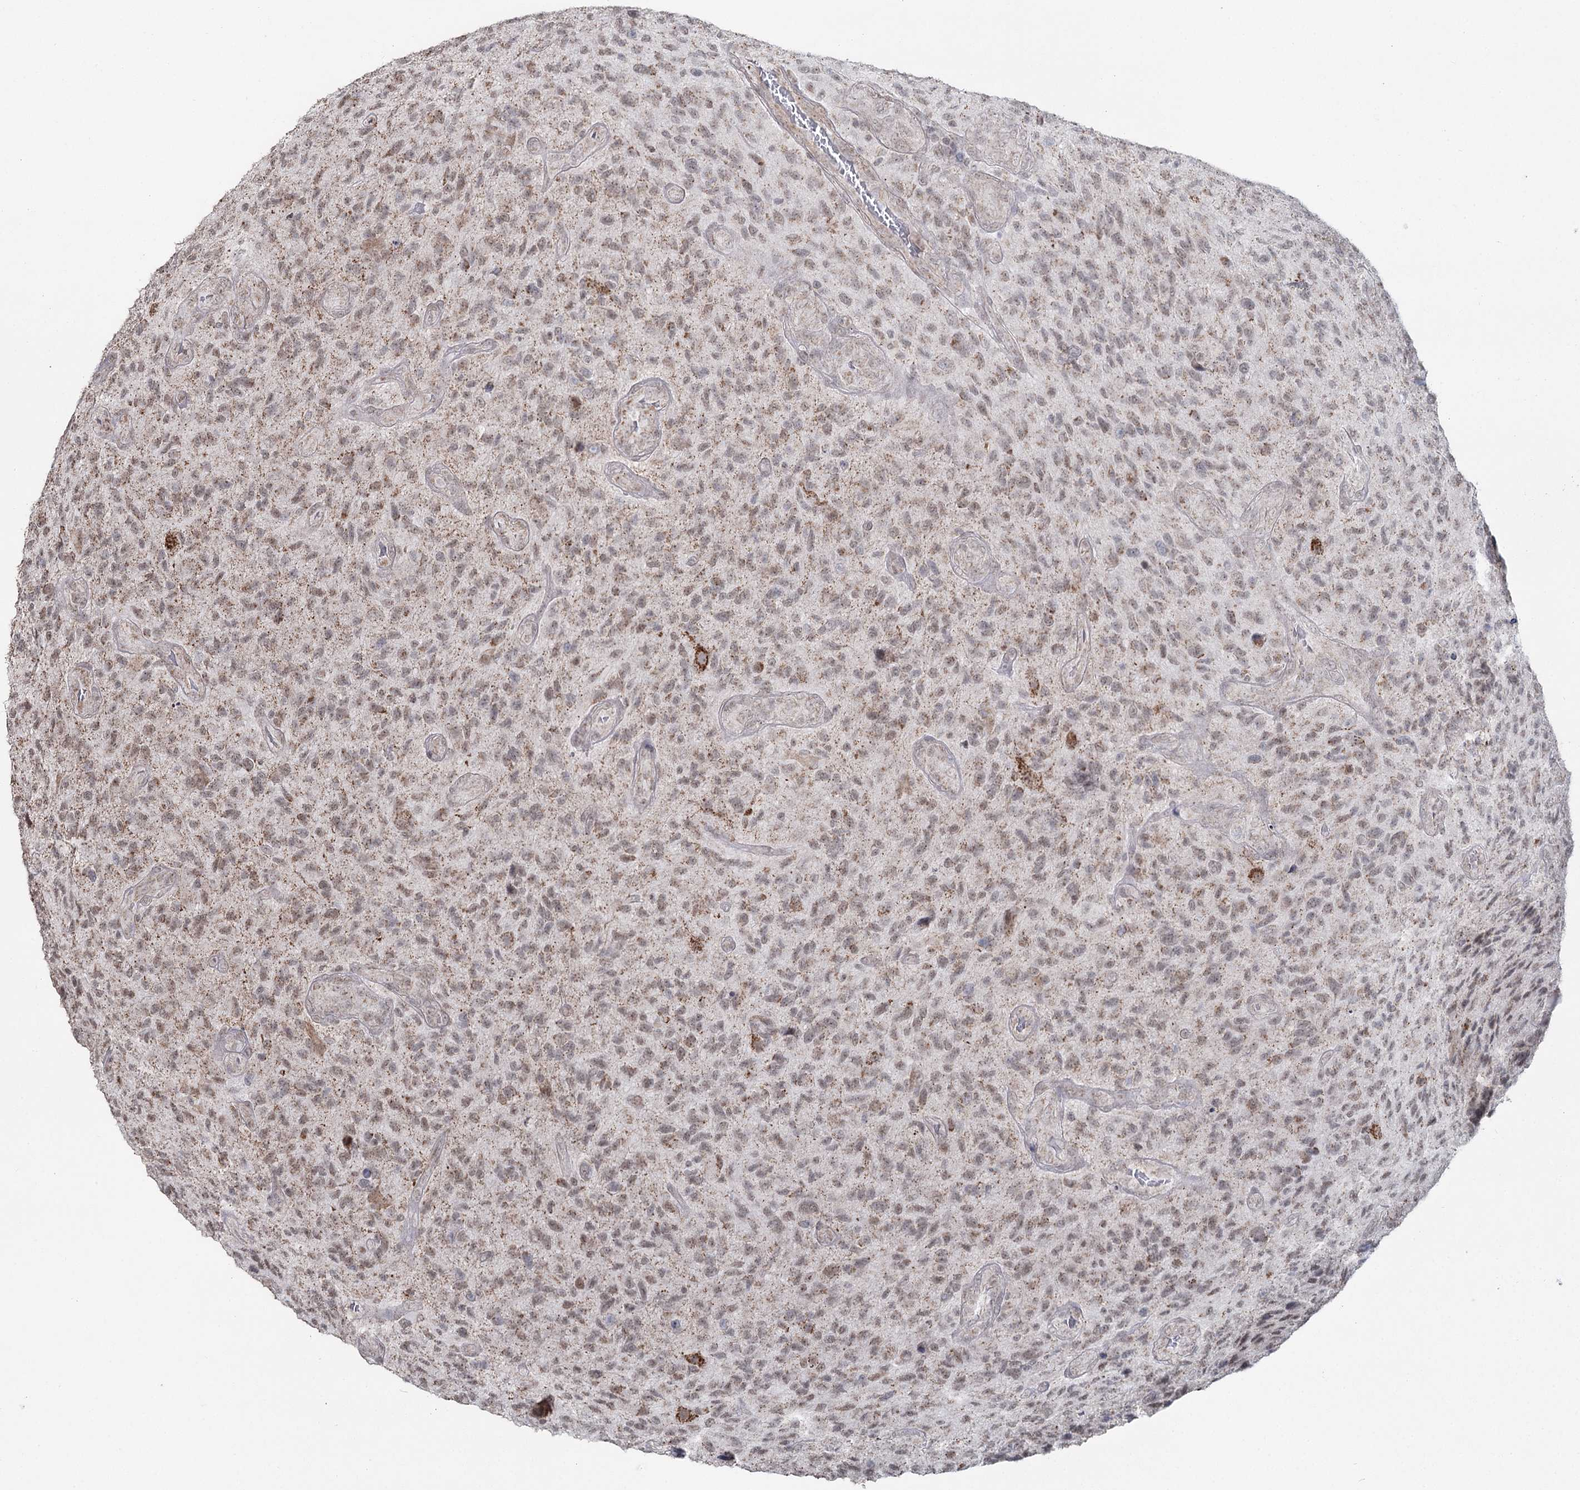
{"staining": {"intensity": "weak", "quantity": ">75%", "location": "cytoplasmic/membranous,nuclear"}, "tissue": "glioma", "cell_type": "Tumor cells", "image_type": "cancer", "snomed": [{"axis": "morphology", "description": "Glioma, malignant, High grade"}, {"axis": "topography", "description": "Brain"}], "caption": "This is a photomicrograph of immunohistochemistry (IHC) staining of glioma, which shows weak expression in the cytoplasmic/membranous and nuclear of tumor cells.", "gene": "PDHX", "patient": {"sex": "male", "age": 47}}